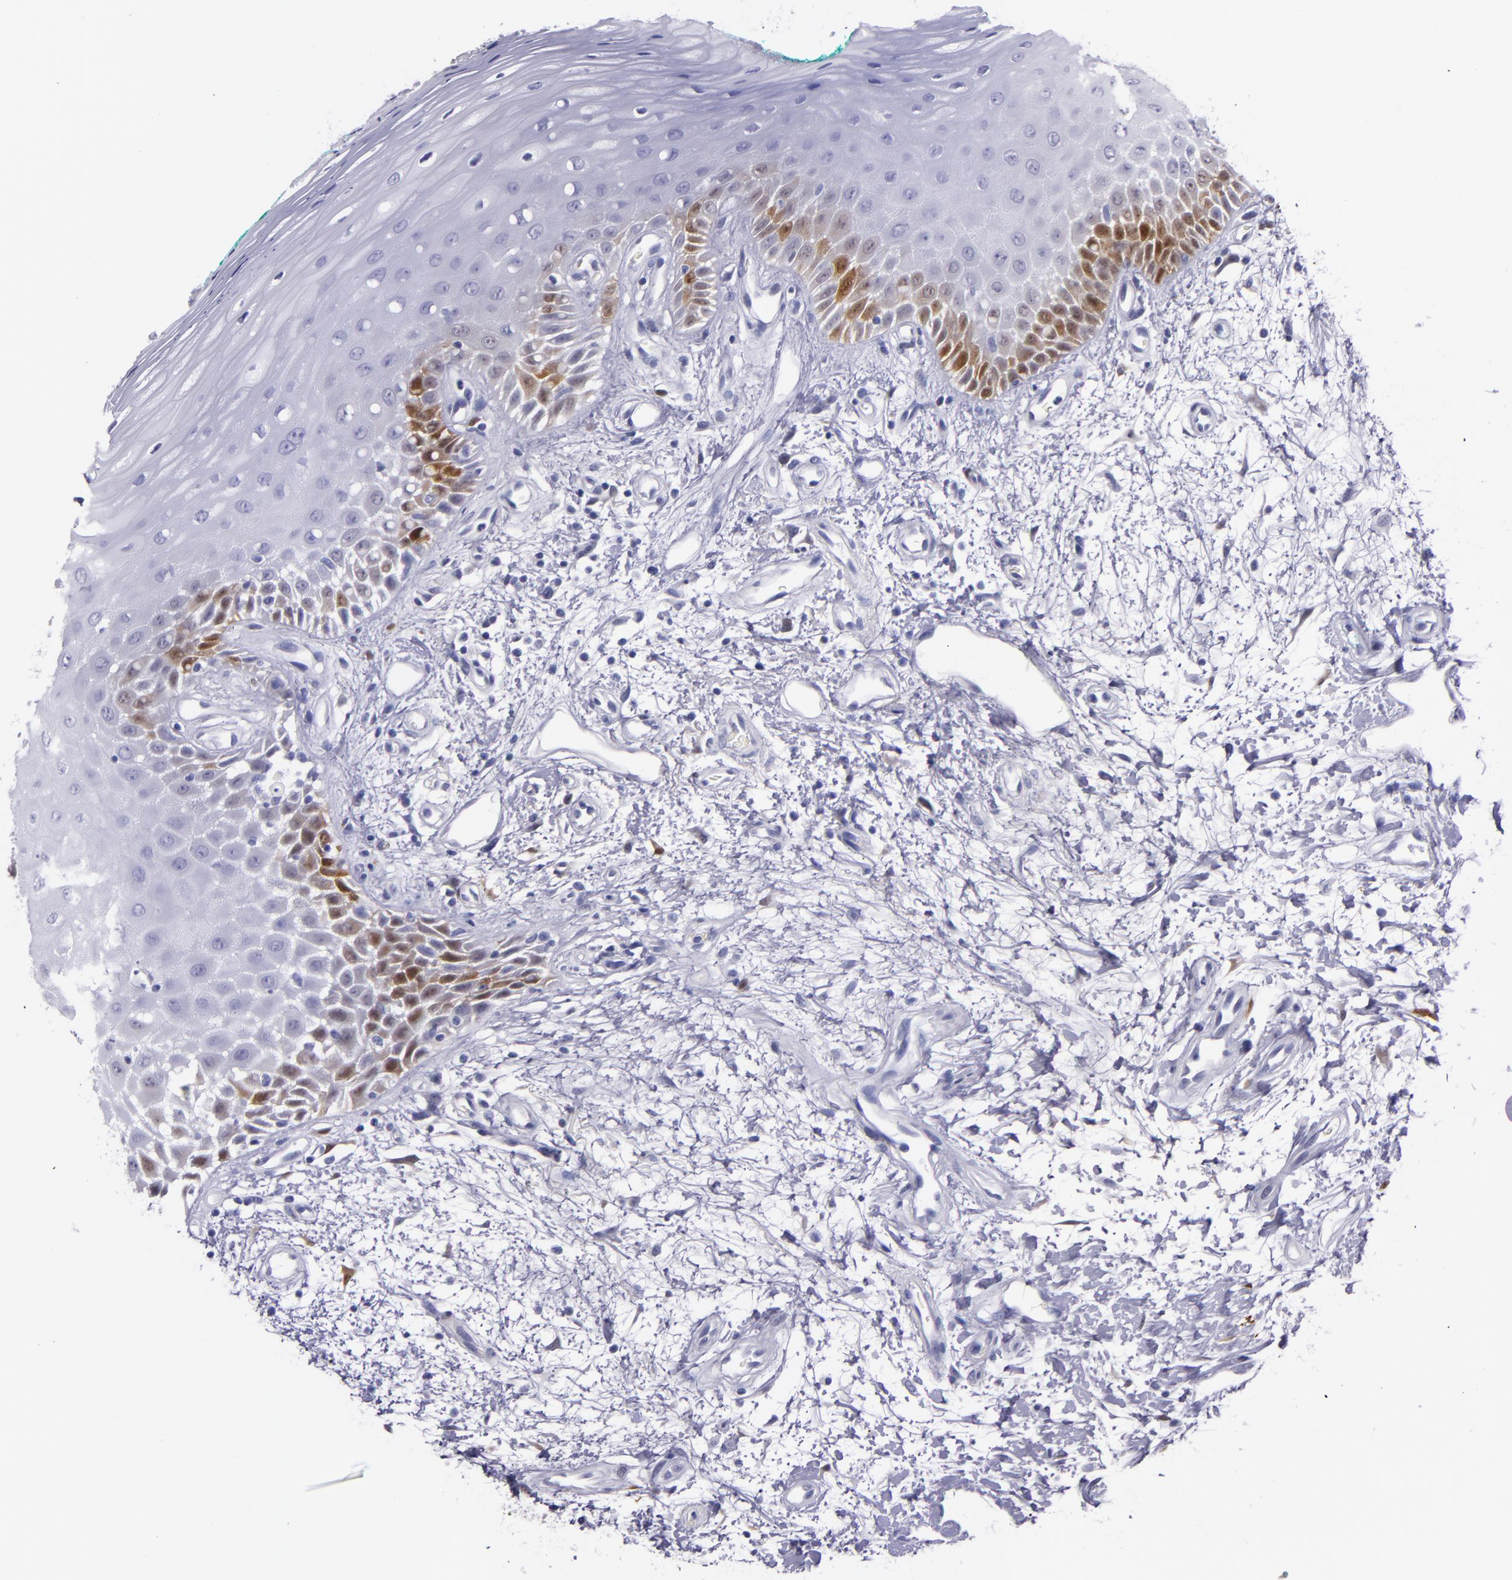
{"staining": {"intensity": "strong", "quantity": "<25%", "location": "nuclear"}, "tissue": "oral mucosa", "cell_type": "Squamous epithelial cells", "image_type": "normal", "snomed": [{"axis": "morphology", "description": "Normal tissue, NOS"}, {"axis": "morphology", "description": "Squamous cell carcinoma, NOS"}, {"axis": "topography", "description": "Skeletal muscle"}, {"axis": "topography", "description": "Oral tissue"}, {"axis": "topography", "description": "Head-Neck"}], "caption": "This micrograph exhibits IHC staining of unremarkable human oral mucosa, with medium strong nuclear expression in about <25% of squamous epithelial cells.", "gene": "MT1A", "patient": {"sex": "female", "age": 84}}